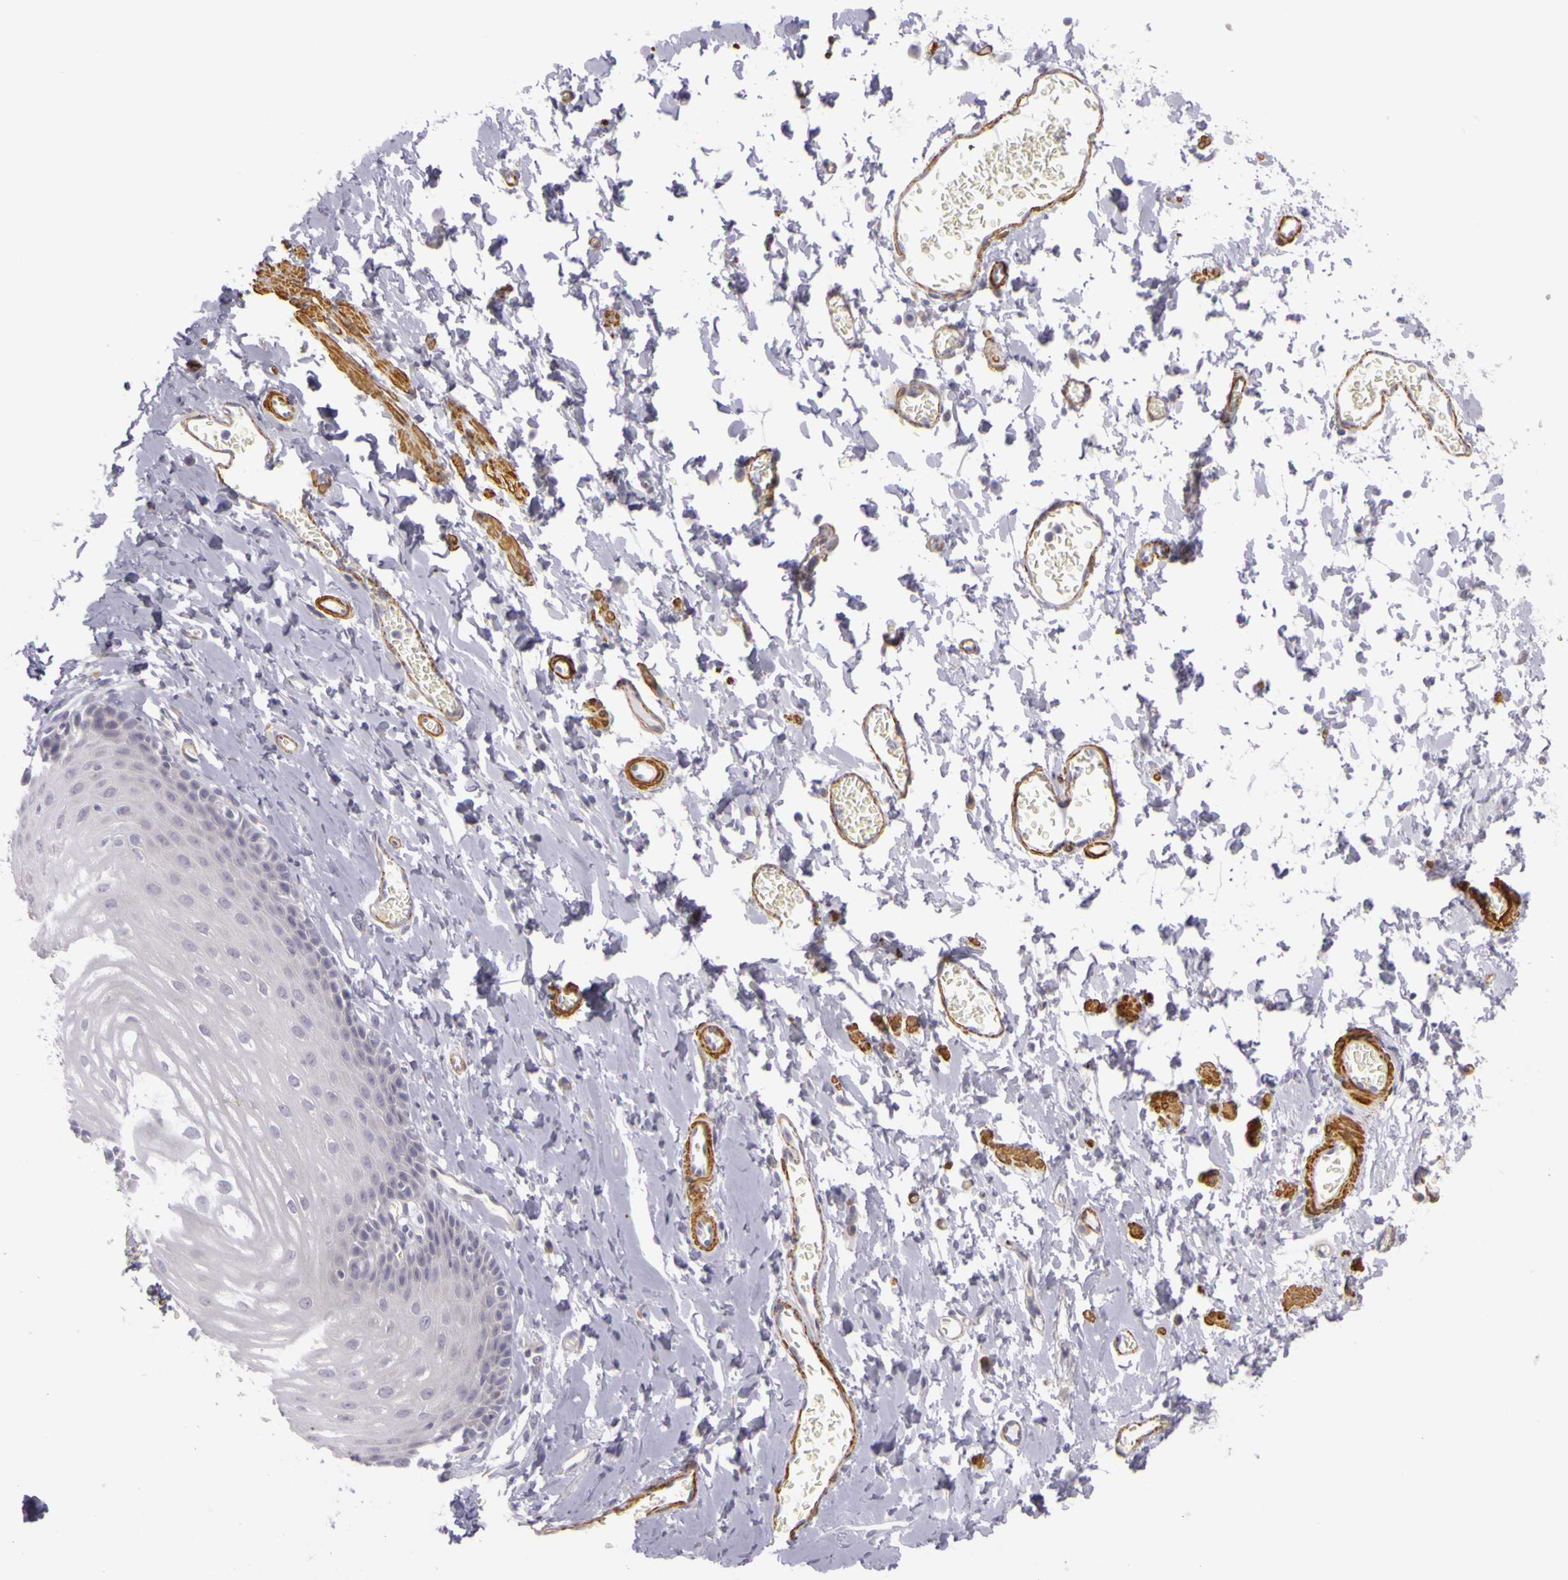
{"staining": {"intensity": "negative", "quantity": "none", "location": "none"}, "tissue": "esophagus", "cell_type": "Squamous epithelial cells", "image_type": "normal", "snomed": [{"axis": "morphology", "description": "Normal tissue, NOS"}, {"axis": "topography", "description": "Esophagus"}], "caption": "This is an immunohistochemistry (IHC) histopathology image of normal human esophagus. There is no expression in squamous epithelial cells.", "gene": "CNTN2", "patient": {"sex": "male", "age": 70}}